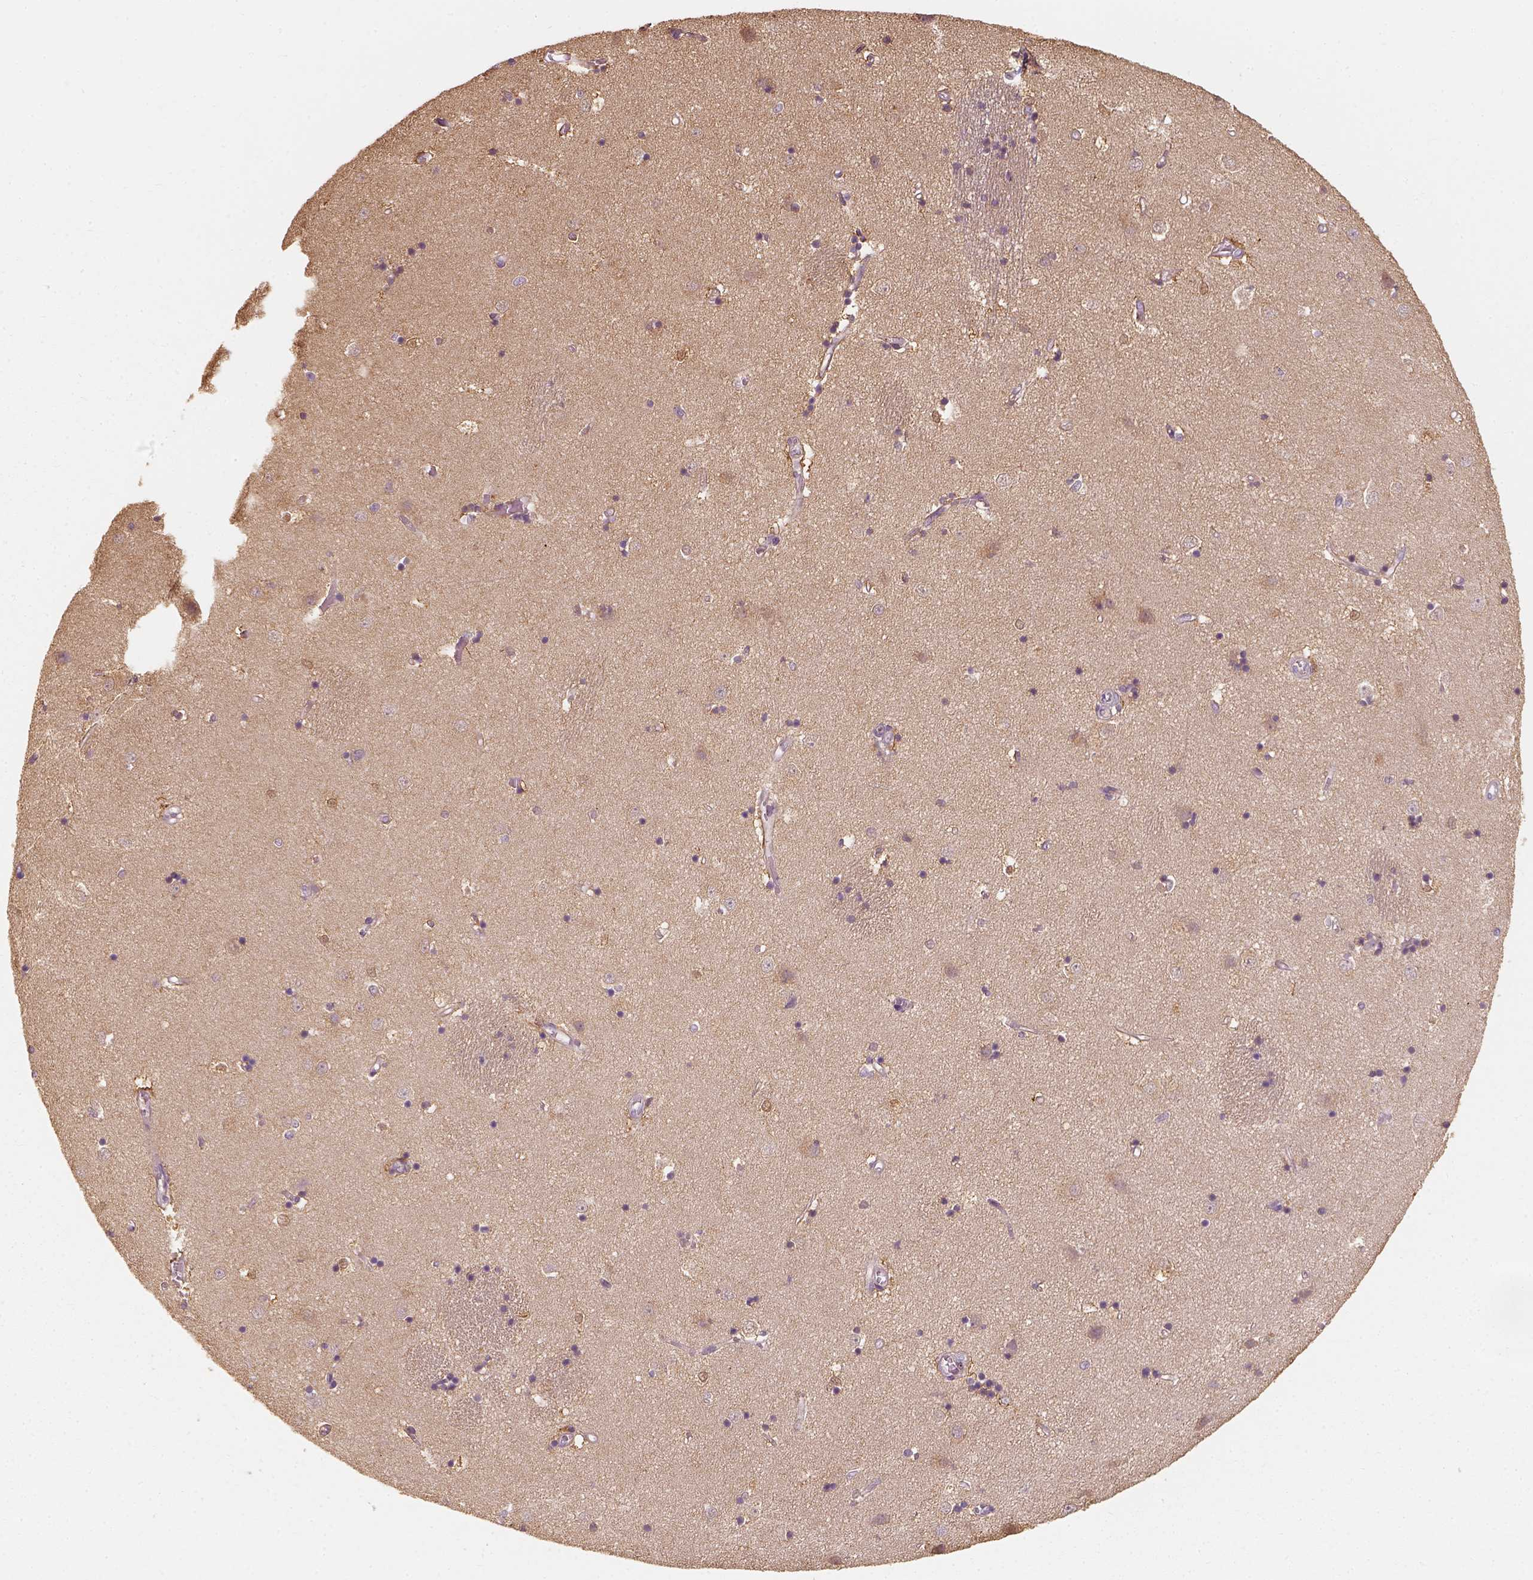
{"staining": {"intensity": "weak", "quantity": "<25%", "location": "cytoplasmic/membranous"}, "tissue": "caudate", "cell_type": "Glial cells", "image_type": "normal", "snomed": [{"axis": "morphology", "description": "Normal tissue, NOS"}, {"axis": "topography", "description": "Lateral ventricle wall"}], "caption": "The photomicrograph displays no staining of glial cells in normal caudate.", "gene": "SQSTM1", "patient": {"sex": "male", "age": 54}}